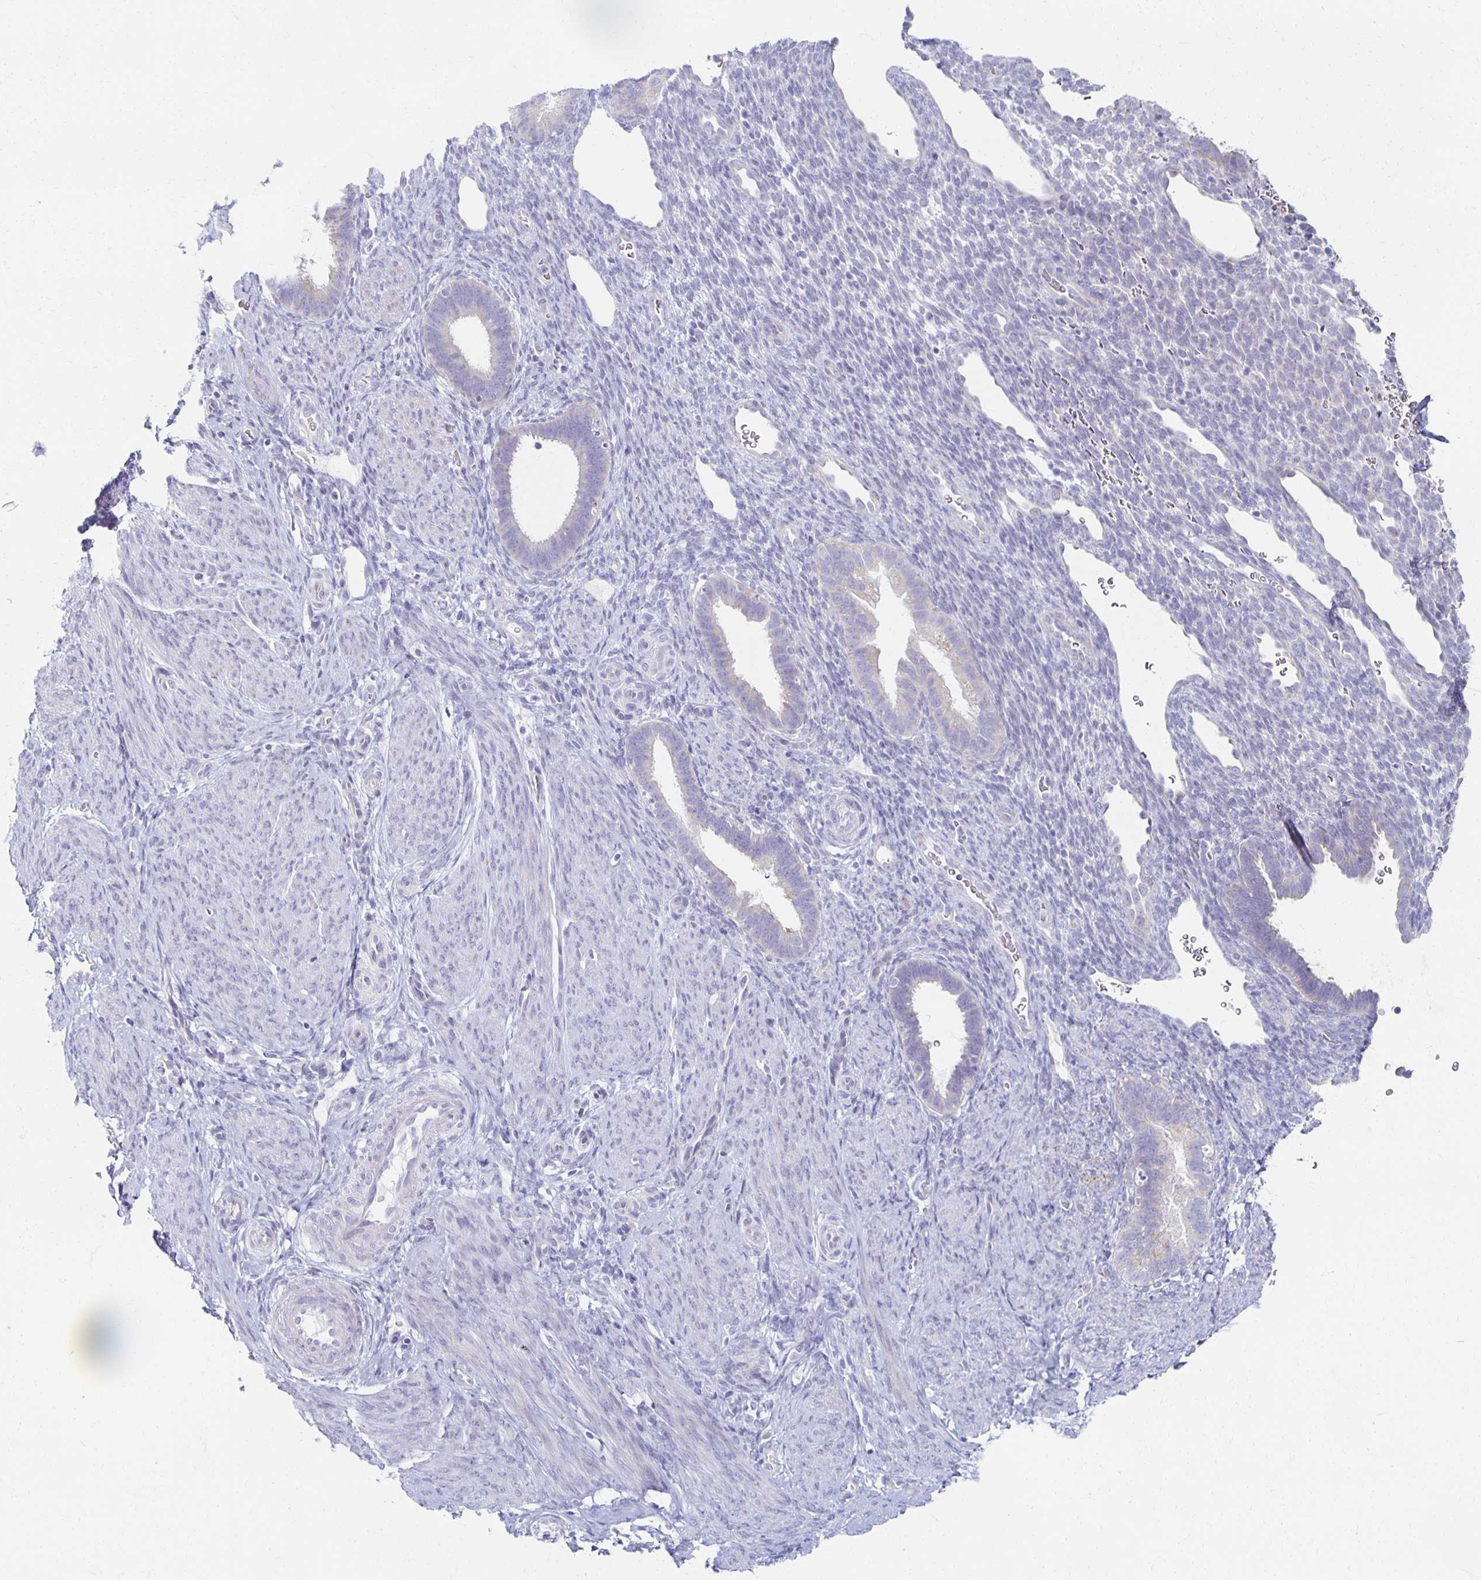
{"staining": {"intensity": "negative", "quantity": "none", "location": "none"}, "tissue": "endometrium", "cell_type": "Cells in endometrial stroma", "image_type": "normal", "snomed": [{"axis": "morphology", "description": "Normal tissue, NOS"}, {"axis": "topography", "description": "Endometrium"}], "caption": "The micrograph displays no staining of cells in endometrial stroma in unremarkable endometrium.", "gene": "TEX44", "patient": {"sex": "female", "age": 34}}